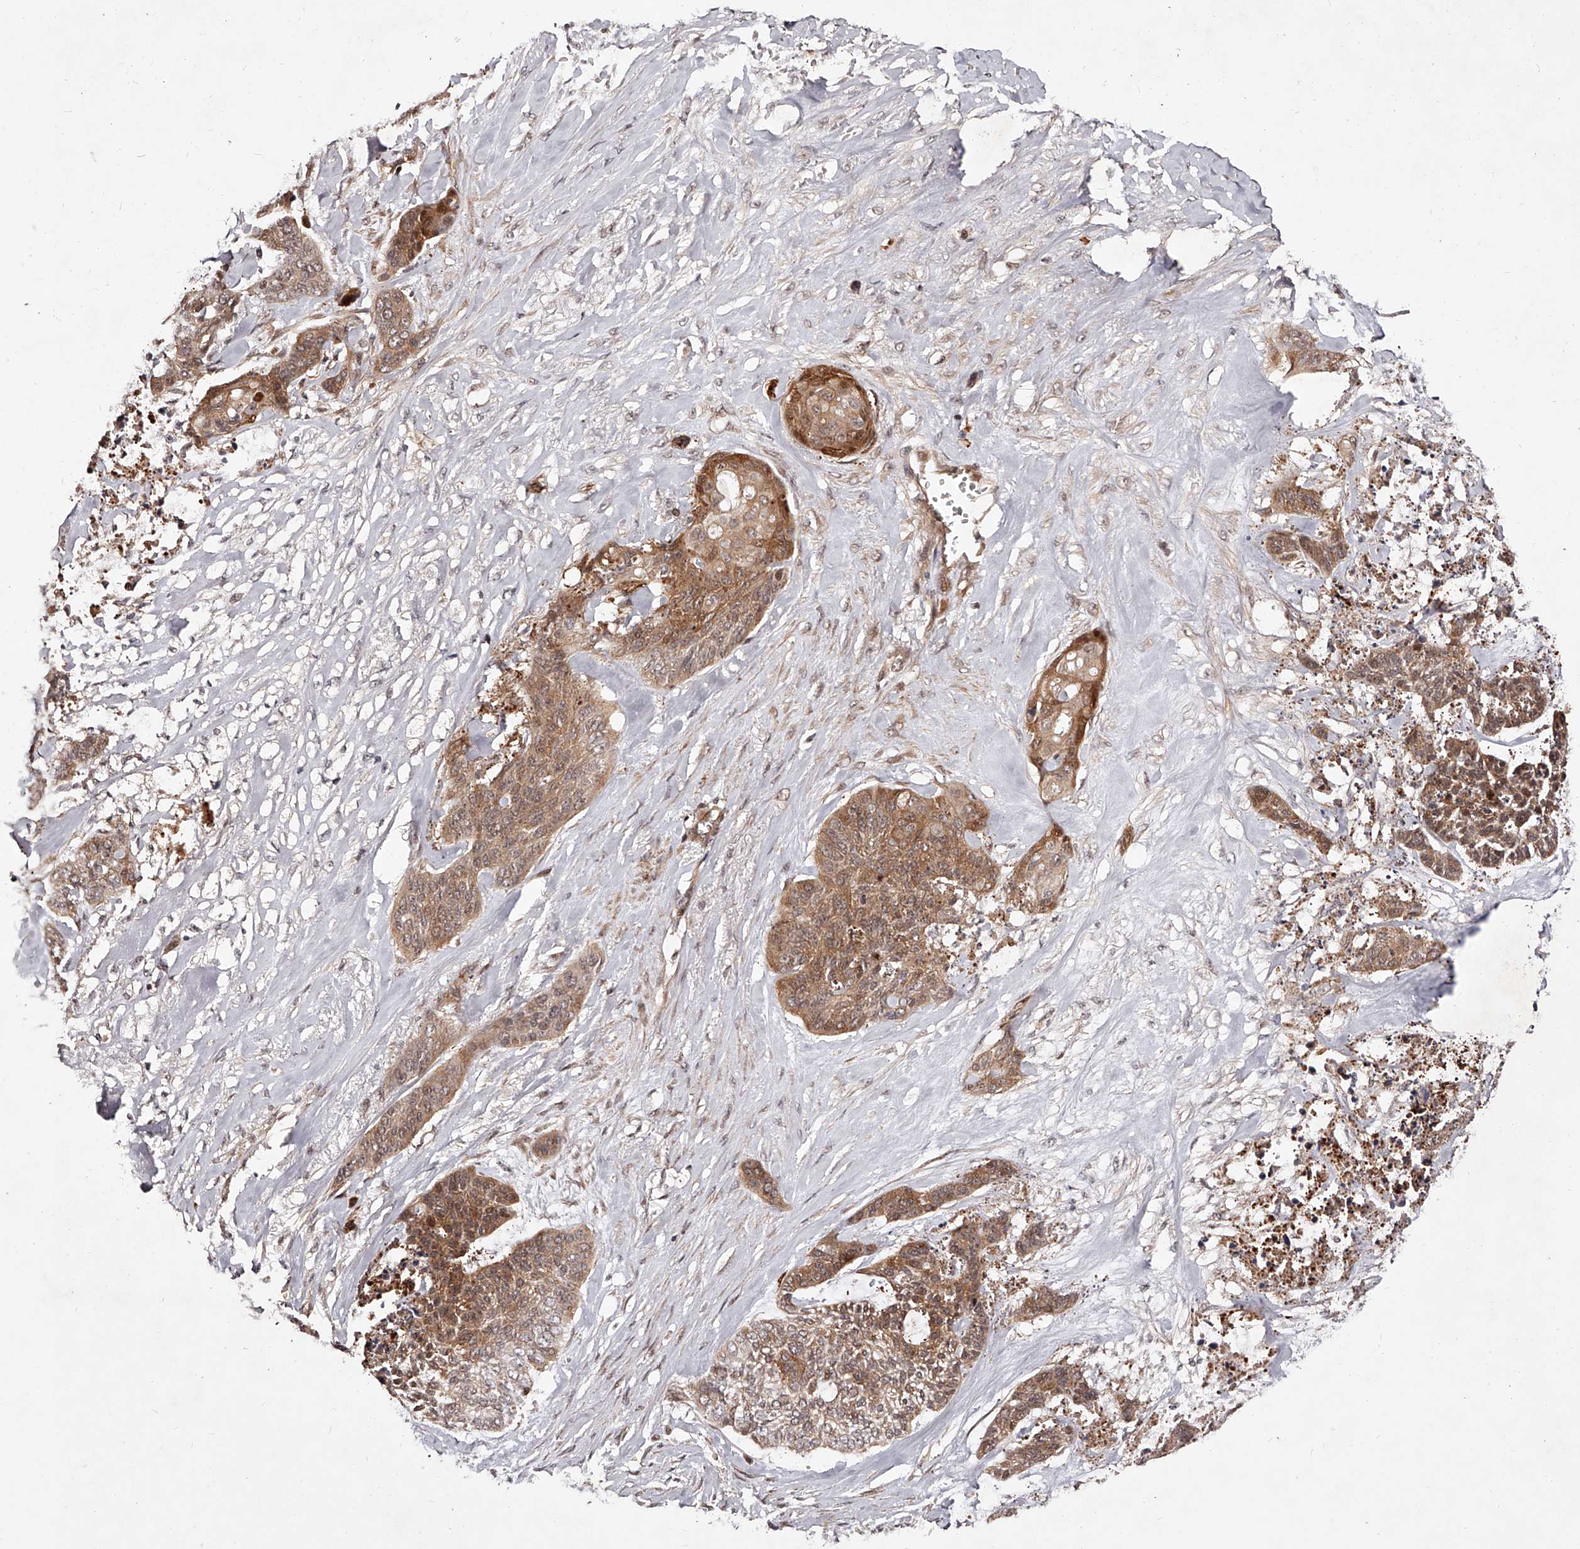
{"staining": {"intensity": "moderate", "quantity": ">75%", "location": "cytoplasmic/membranous"}, "tissue": "skin cancer", "cell_type": "Tumor cells", "image_type": "cancer", "snomed": [{"axis": "morphology", "description": "Basal cell carcinoma"}, {"axis": "topography", "description": "Skin"}], "caption": "IHC of skin cancer reveals medium levels of moderate cytoplasmic/membranous staining in about >75% of tumor cells. (DAB IHC, brown staining for protein, blue staining for nuclei).", "gene": "CUL7", "patient": {"sex": "female", "age": 64}}